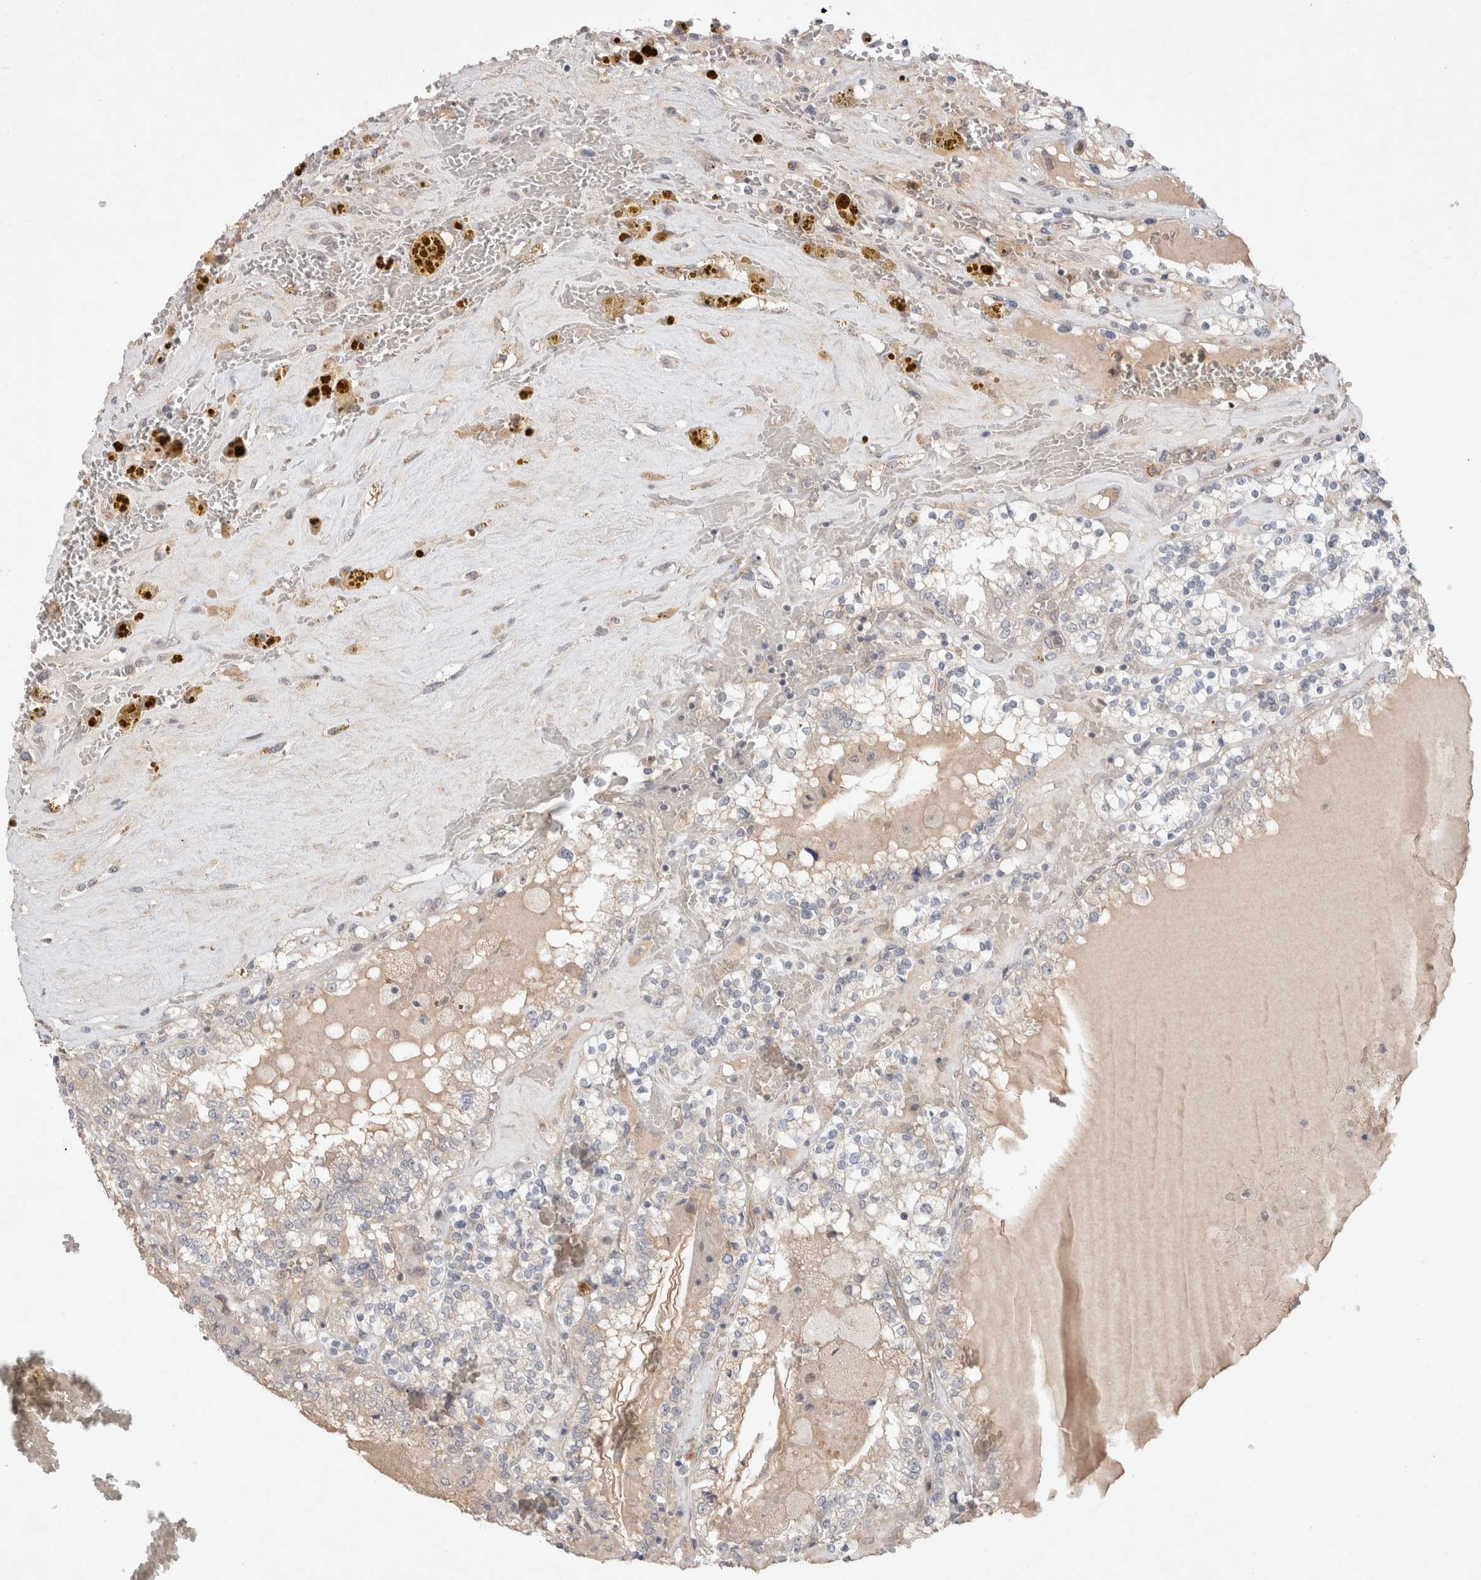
{"staining": {"intensity": "weak", "quantity": "<25%", "location": "cytoplasmic/membranous"}, "tissue": "renal cancer", "cell_type": "Tumor cells", "image_type": "cancer", "snomed": [{"axis": "morphology", "description": "Adenocarcinoma, NOS"}, {"axis": "topography", "description": "Kidney"}], "caption": "An image of human renal cancer (adenocarcinoma) is negative for staining in tumor cells.", "gene": "RASAL2", "patient": {"sex": "female", "age": 56}}